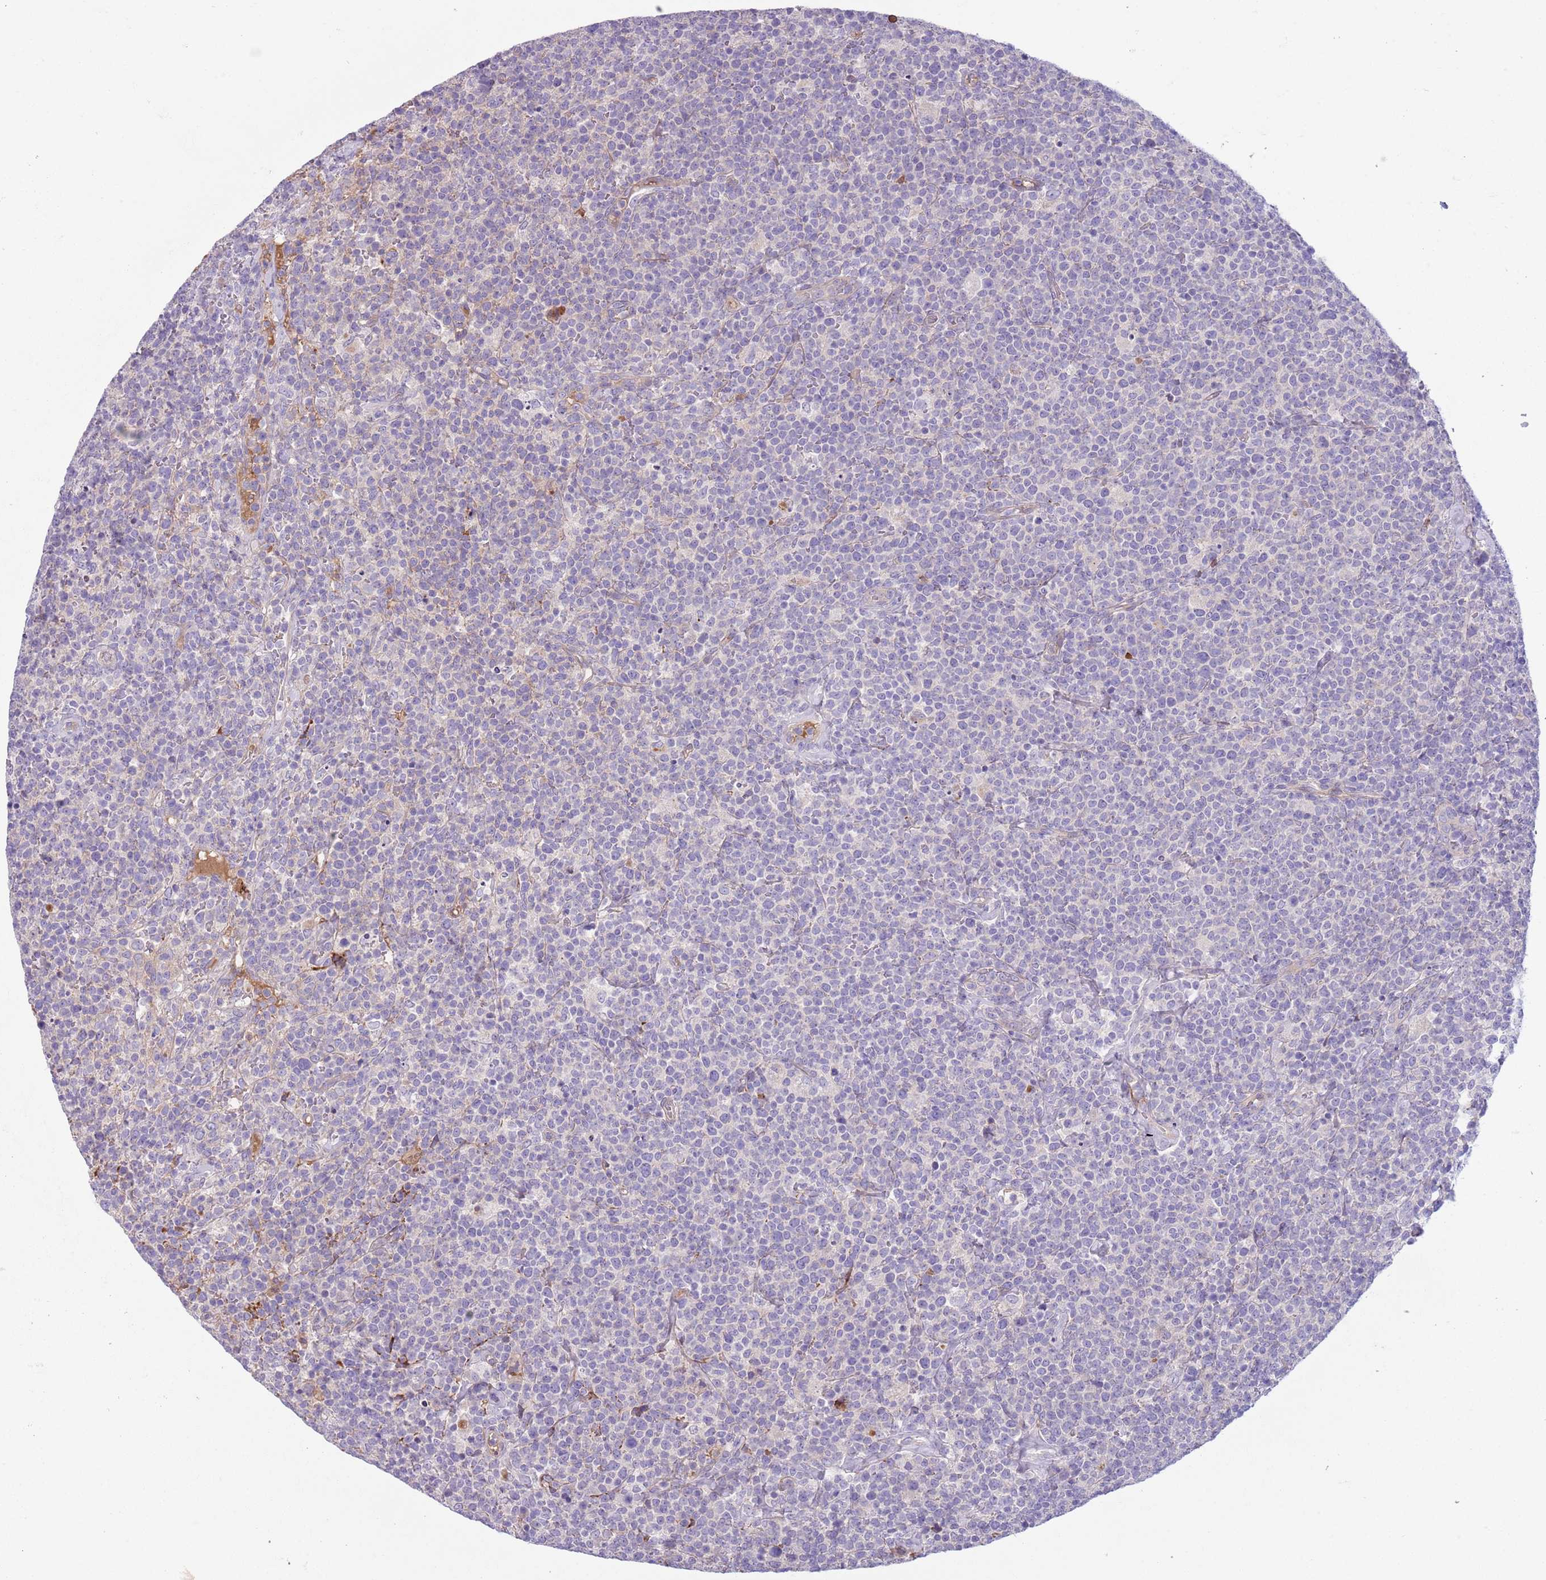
{"staining": {"intensity": "negative", "quantity": "none", "location": "none"}, "tissue": "lymphoma", "cell_type": "Tumor cells", "image_type": "cancer", "snomed": [{"axis": "morphology", "description": "Malignant lymphoma, non-Hodgkin's type, High grade"}, {"axis": "topography", "description": "Lymph node"}], "caption": "High-grade malignant lymphoma, non-Hodgkin's type was stained to show a protein in brown. There is no significant staining in tumor cells.", "gene": "CFH", "patient": {"sex": "male", "age": 61}}